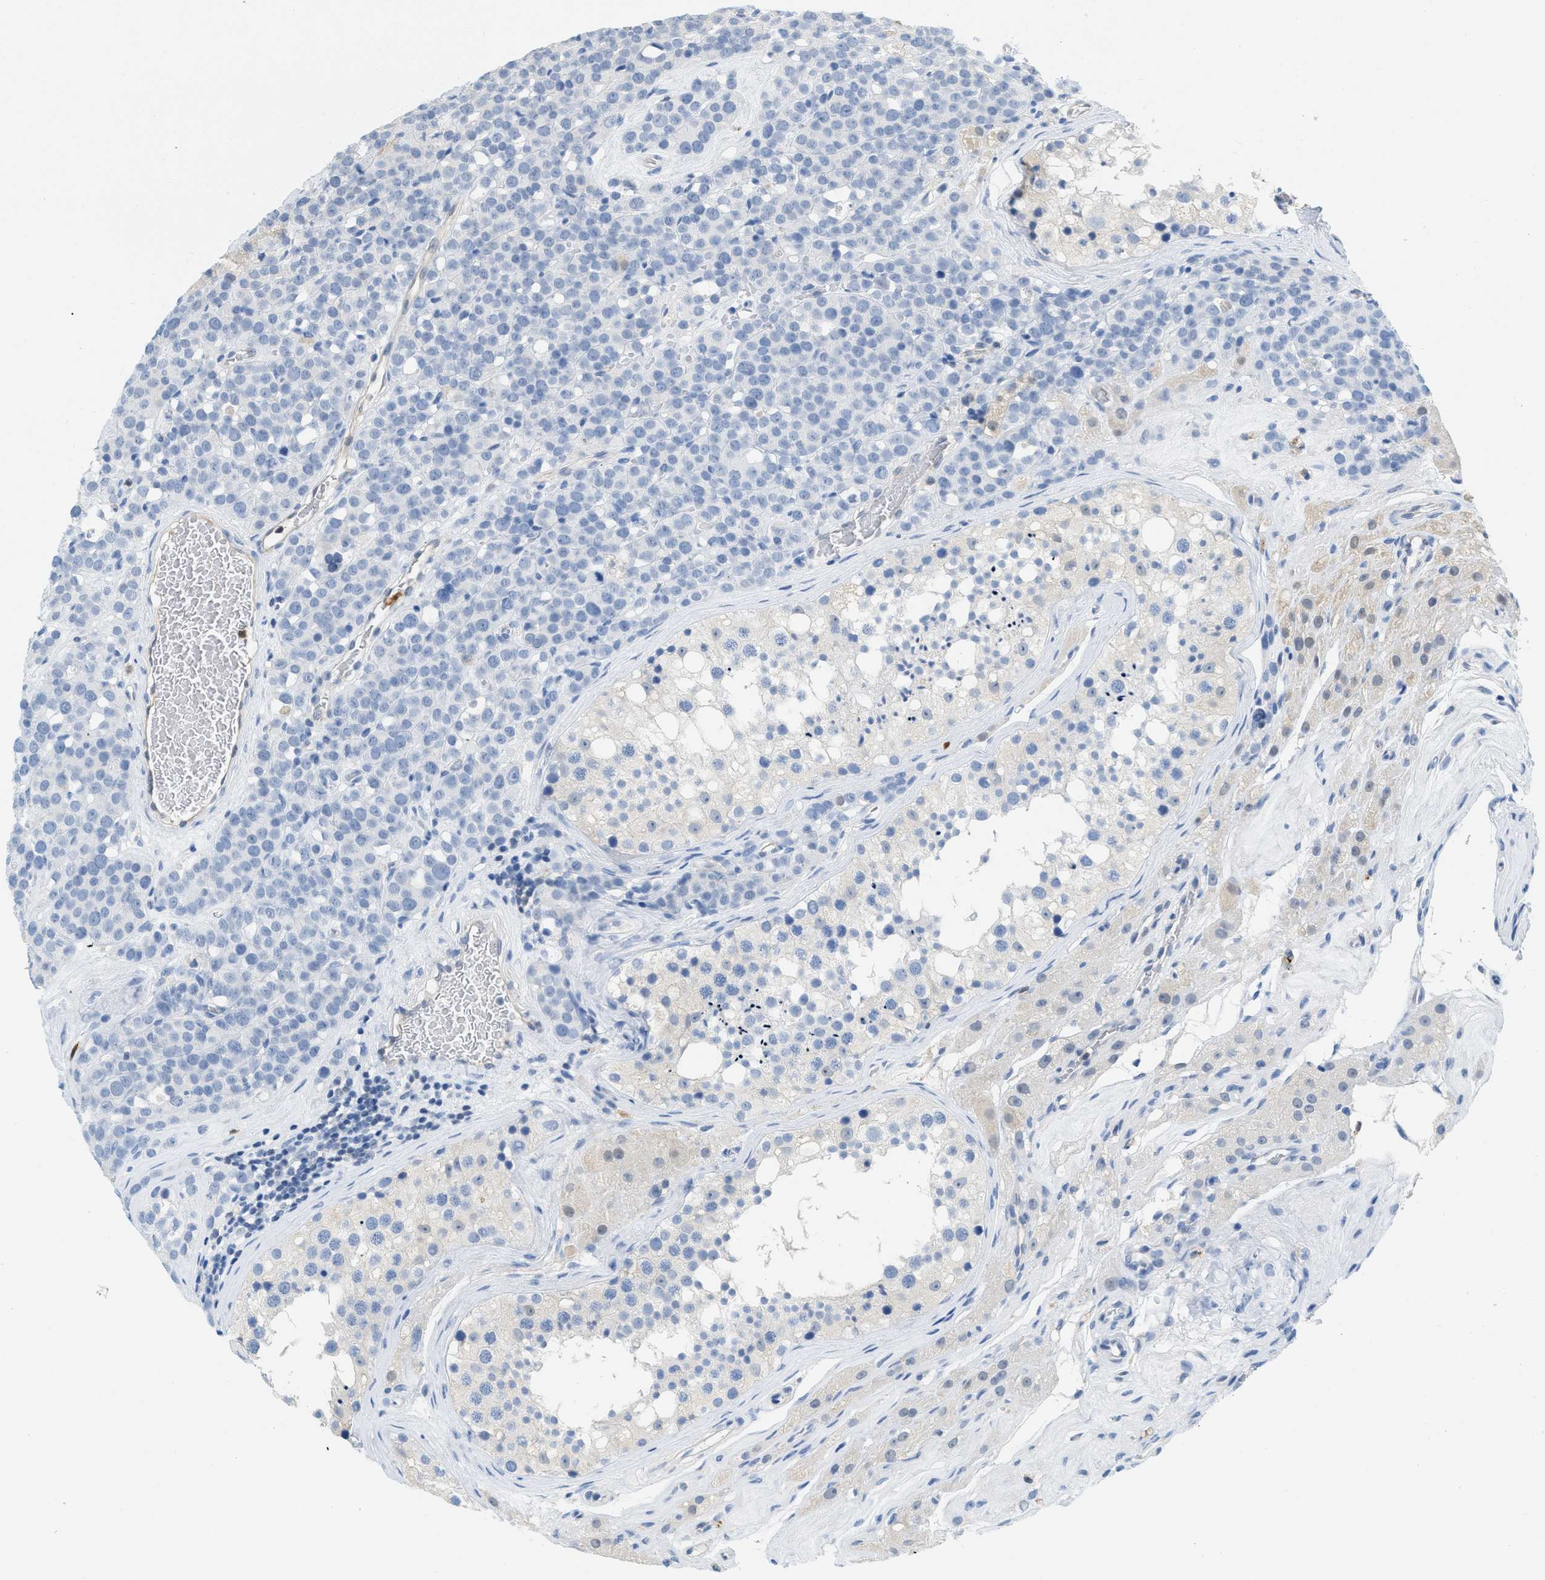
{"staining": {"intensity": "negative", "quantity": "none", "location": "none"}, "tissue": "testis cancer", "cell_type": "Tumor cells", "image_type": "cancer", "snomed": [{"axis": "morphology", "description": "Seminoma, NOS"}, {"axis": "topography", "description": "Testis"}], "caption": "Image shows no protein positivity in tumor cells of testis cancer (seminoma) tissue. The staining was performed using DAB to visualize the protein expression in brown, while the nuclei were stained in blue with hematoxylin (Magnification: 20x).", "gene": "SERPINB1", "patient": {"sex": "male", "age": 71}}